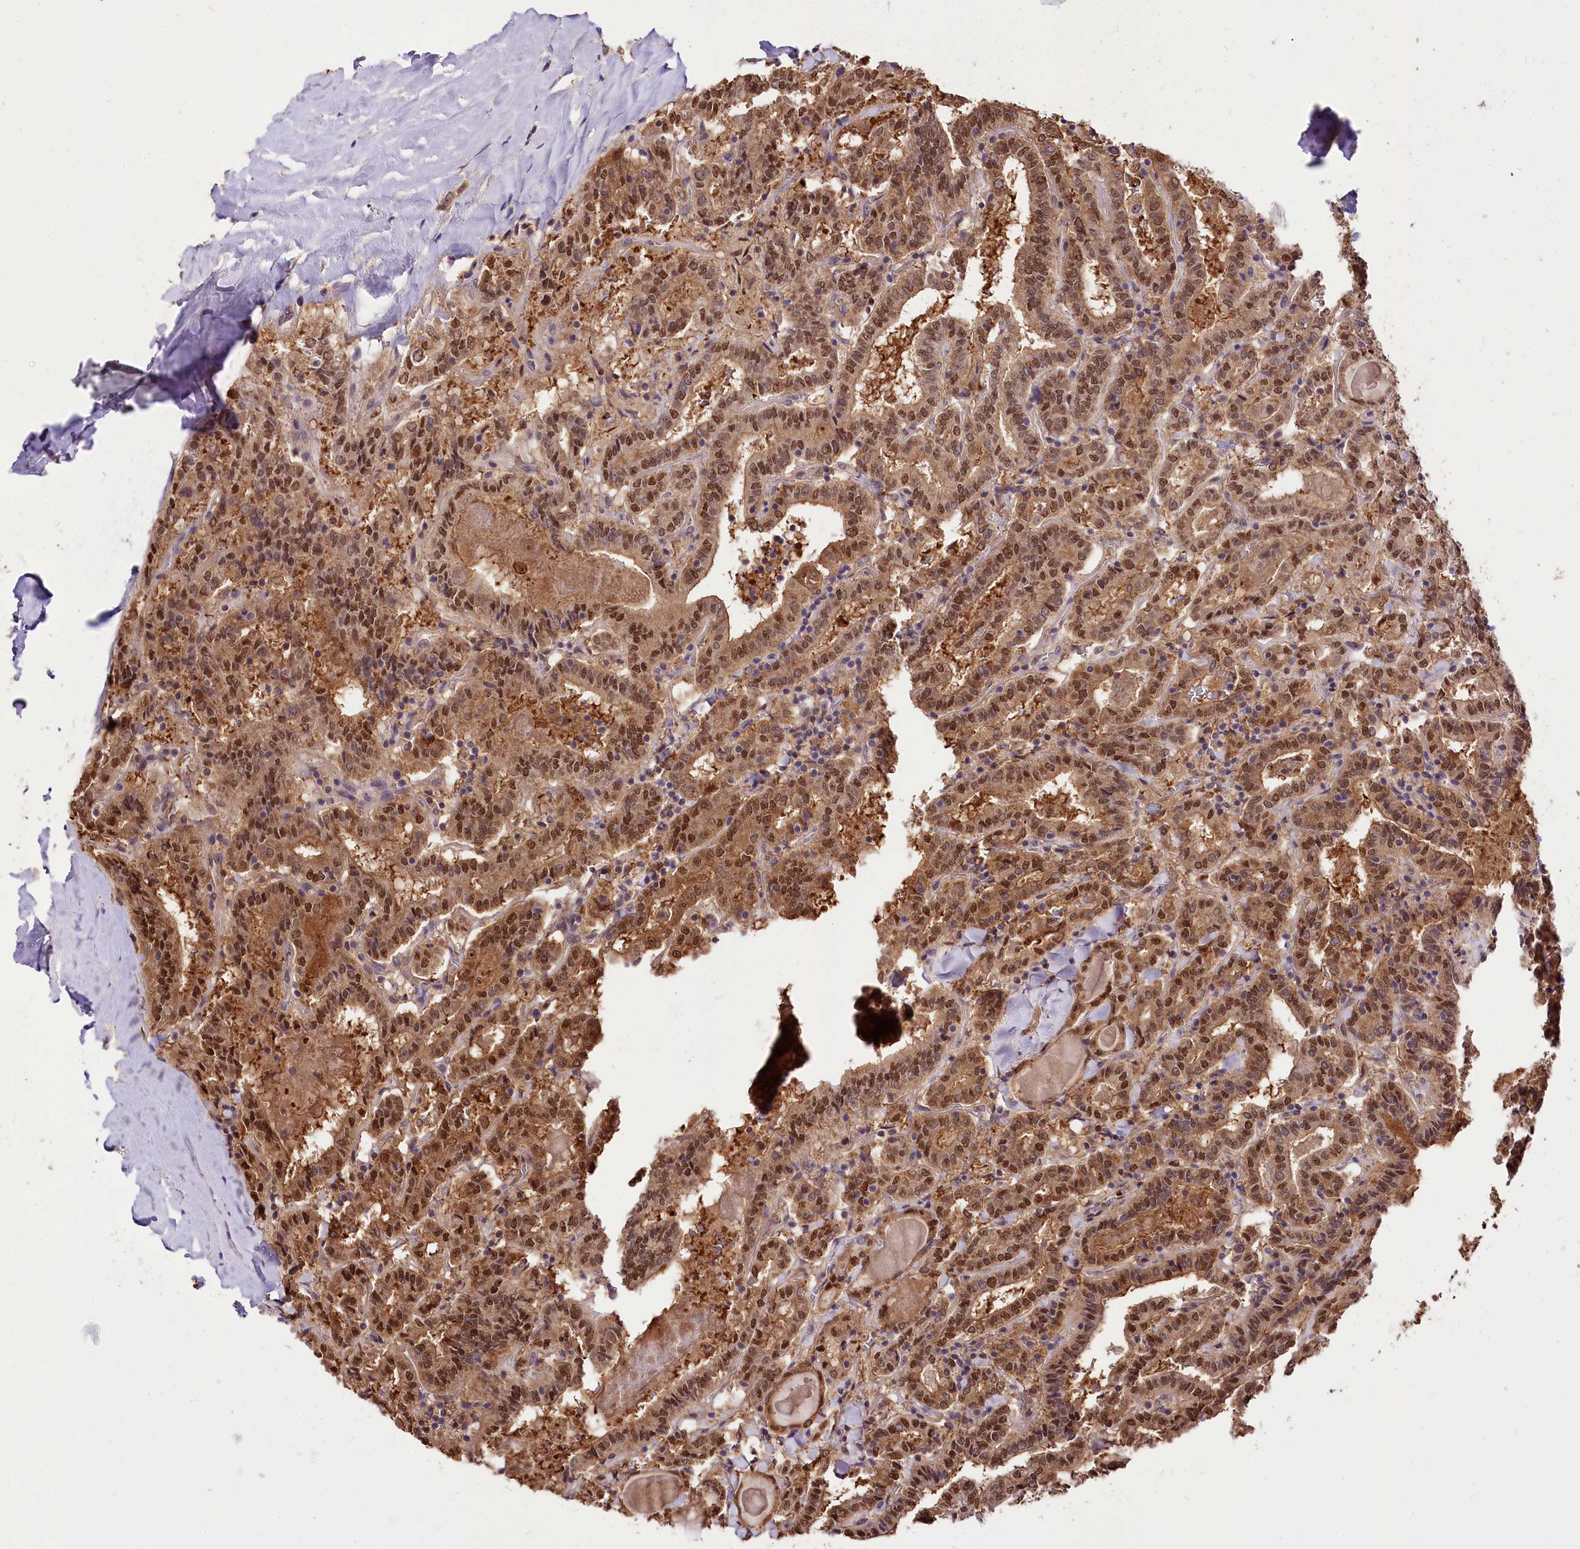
{"staining": {"intensity": "strong", "quantity": ">75%", "location": "cytoplasmic/membranous,nuclear"}, "tissue": "thyroid cancer", "cell_type": "Tumor cells", "image_type": "cancer", "snomed": [{"axis": "morphology", "description": "Papillary adenocarcinoma, NOS"}, {"axis": "topography", "description": "Thyroid gland"}], "caption": "High-power microscopy captured an IHC photomicrograph of papillary adenocarcinoma (thyroid), revealing strong cytoplasmic/membranous and nuclear staining in approximately >75% of tumor cells.", "gene": "GNL3L", "patient": {"sex": "female", "age": 72}}